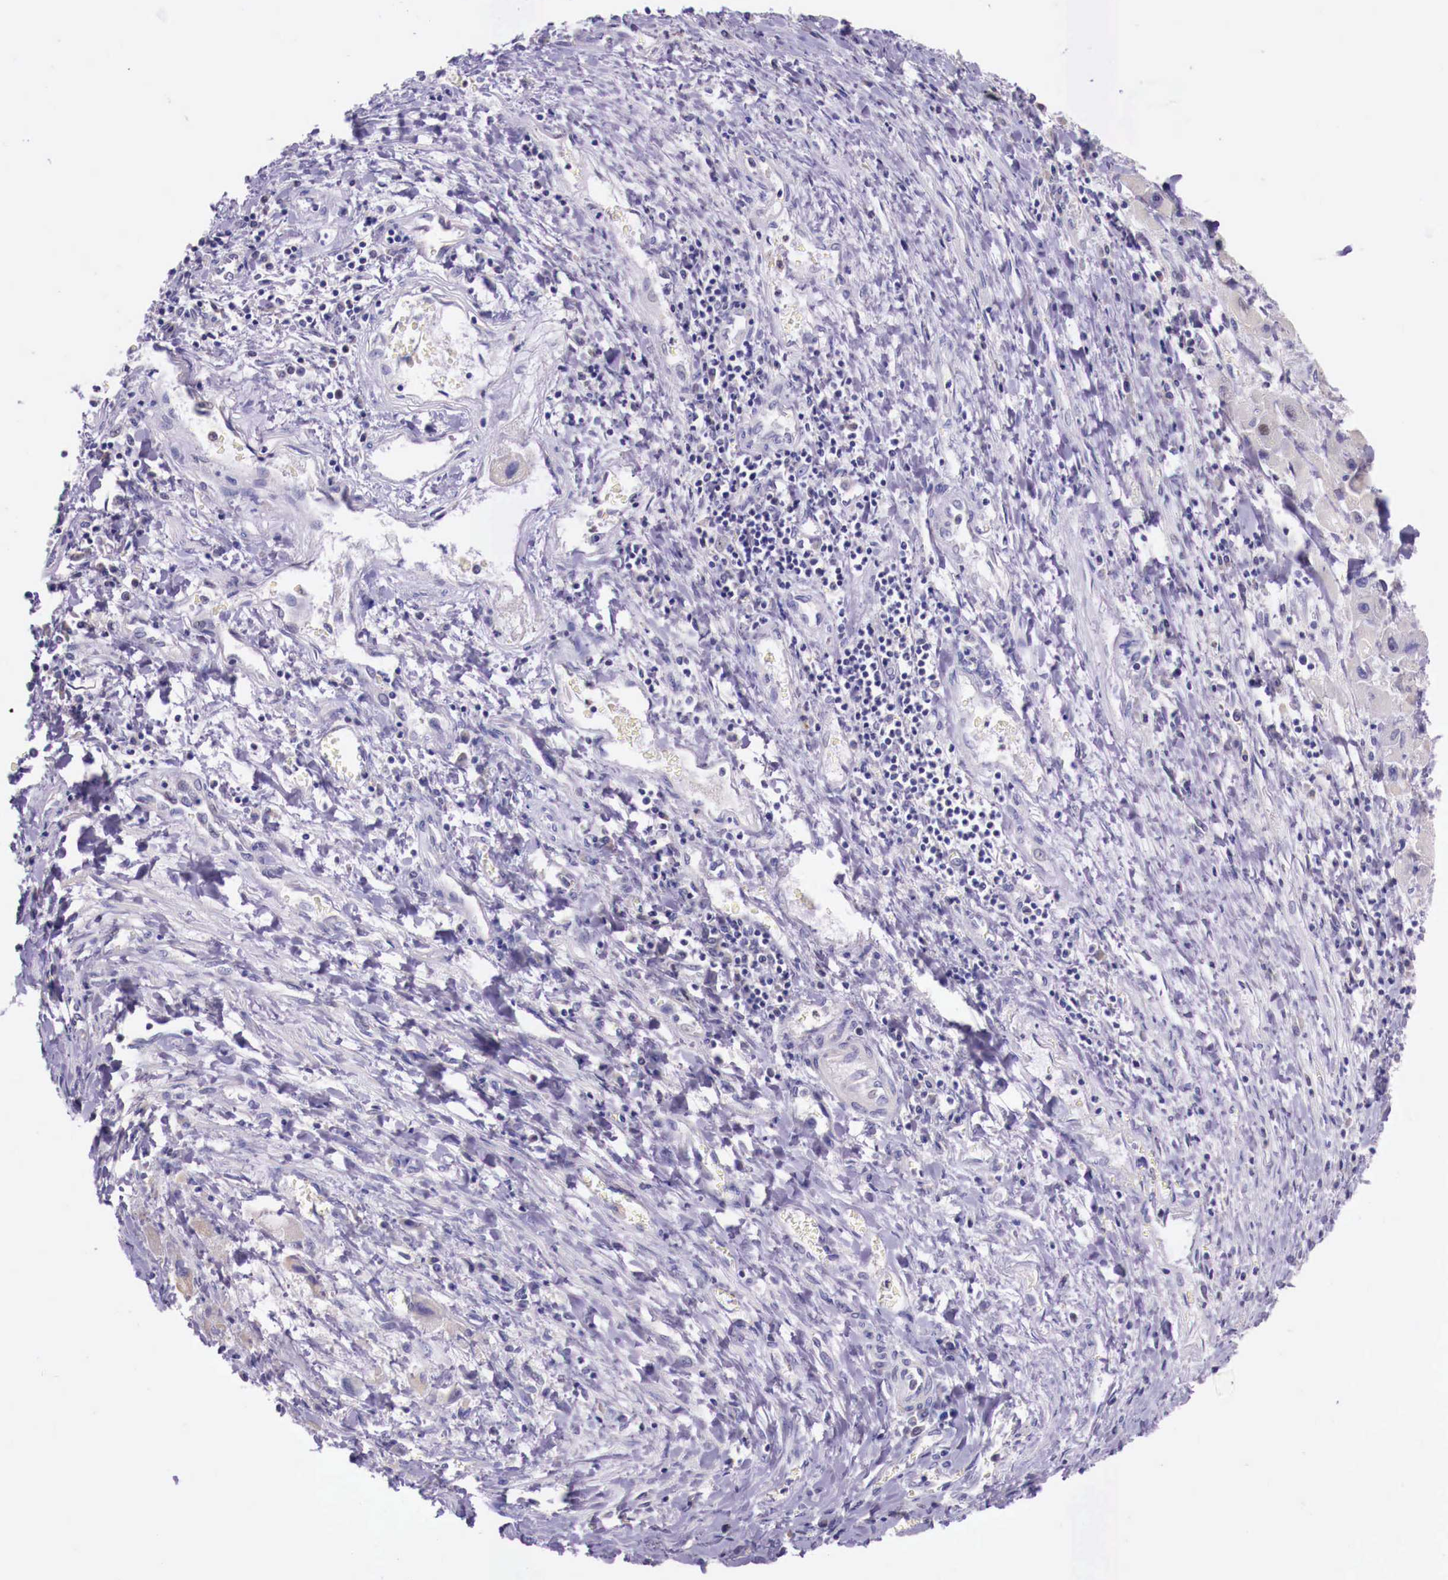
{"staining": {"intensity": "negative", "quantity": "none", "location": "none"}, "tissue": "liver cancer", "cell_type": "Tumor cells", "image_type": "cancer", "snomed": [{"axis": "morphology", "description": "Carcinoma, Hepatocellular, NOS"}, {"axis": "topography", "description": "Liver"}], "caption": "Immunohistochemistry (IHC) of human hepatocellular carcinoma (liver) exhibits no expression in tumor cells.", "gene": "GRIPAP1", "patient": {"sex": "male", "age": 24}}